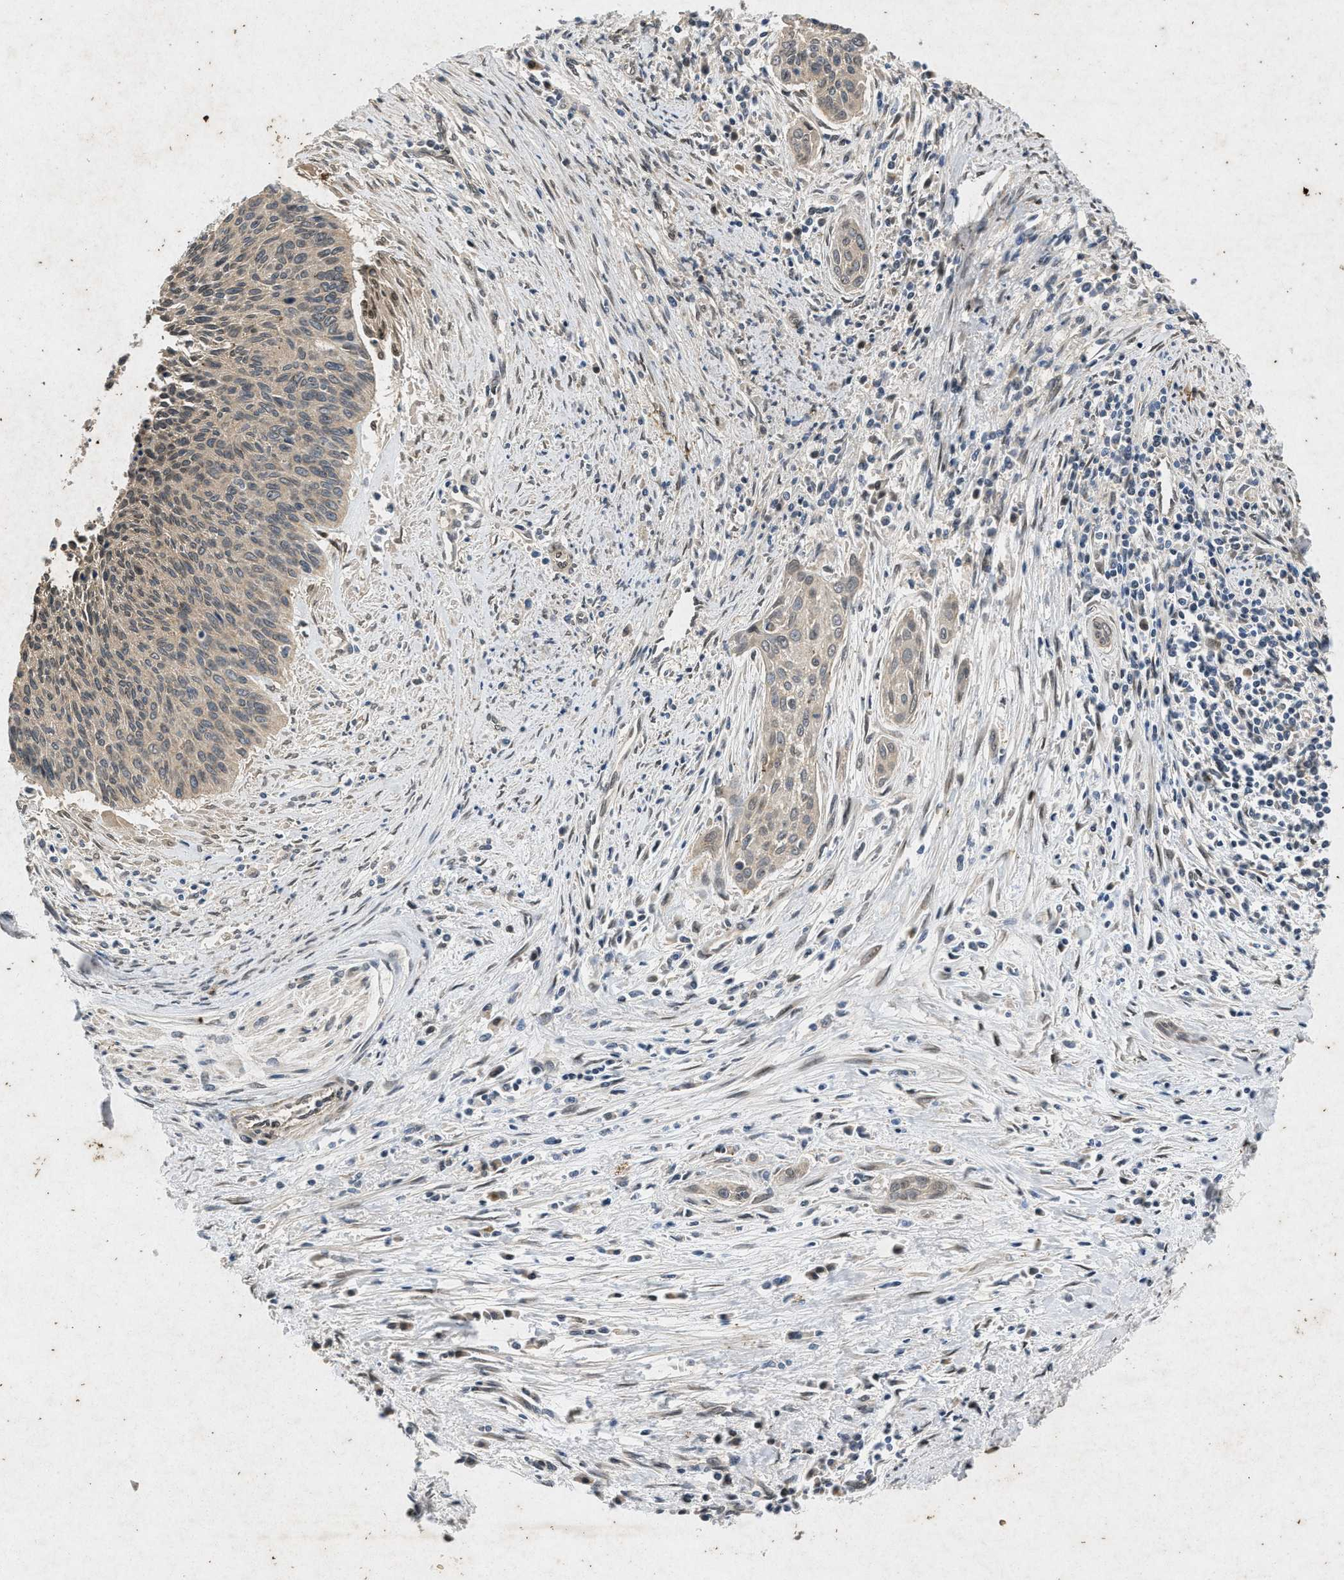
{"staining": {"intensity": "moderate", "quantity": ">75%", "location": "cytoplasmic/membranous"}, "tissue": "cervical cancer", "cell_type": "Tumor cells", "image_type": "cancer", "snomed": [{"axis": "morphology", "description": "Squamous cell carcinoma, NOS"}, {"axis": "topography", "description": "Cervix"}], "caption": "Squamous cell carcinoma (cervical) stained for a protein shows moderate cytoplasmic/membranous positivity in tumor cells.", "gene": "PRKG2", "patient": {"sex": "female", "age": 55}}